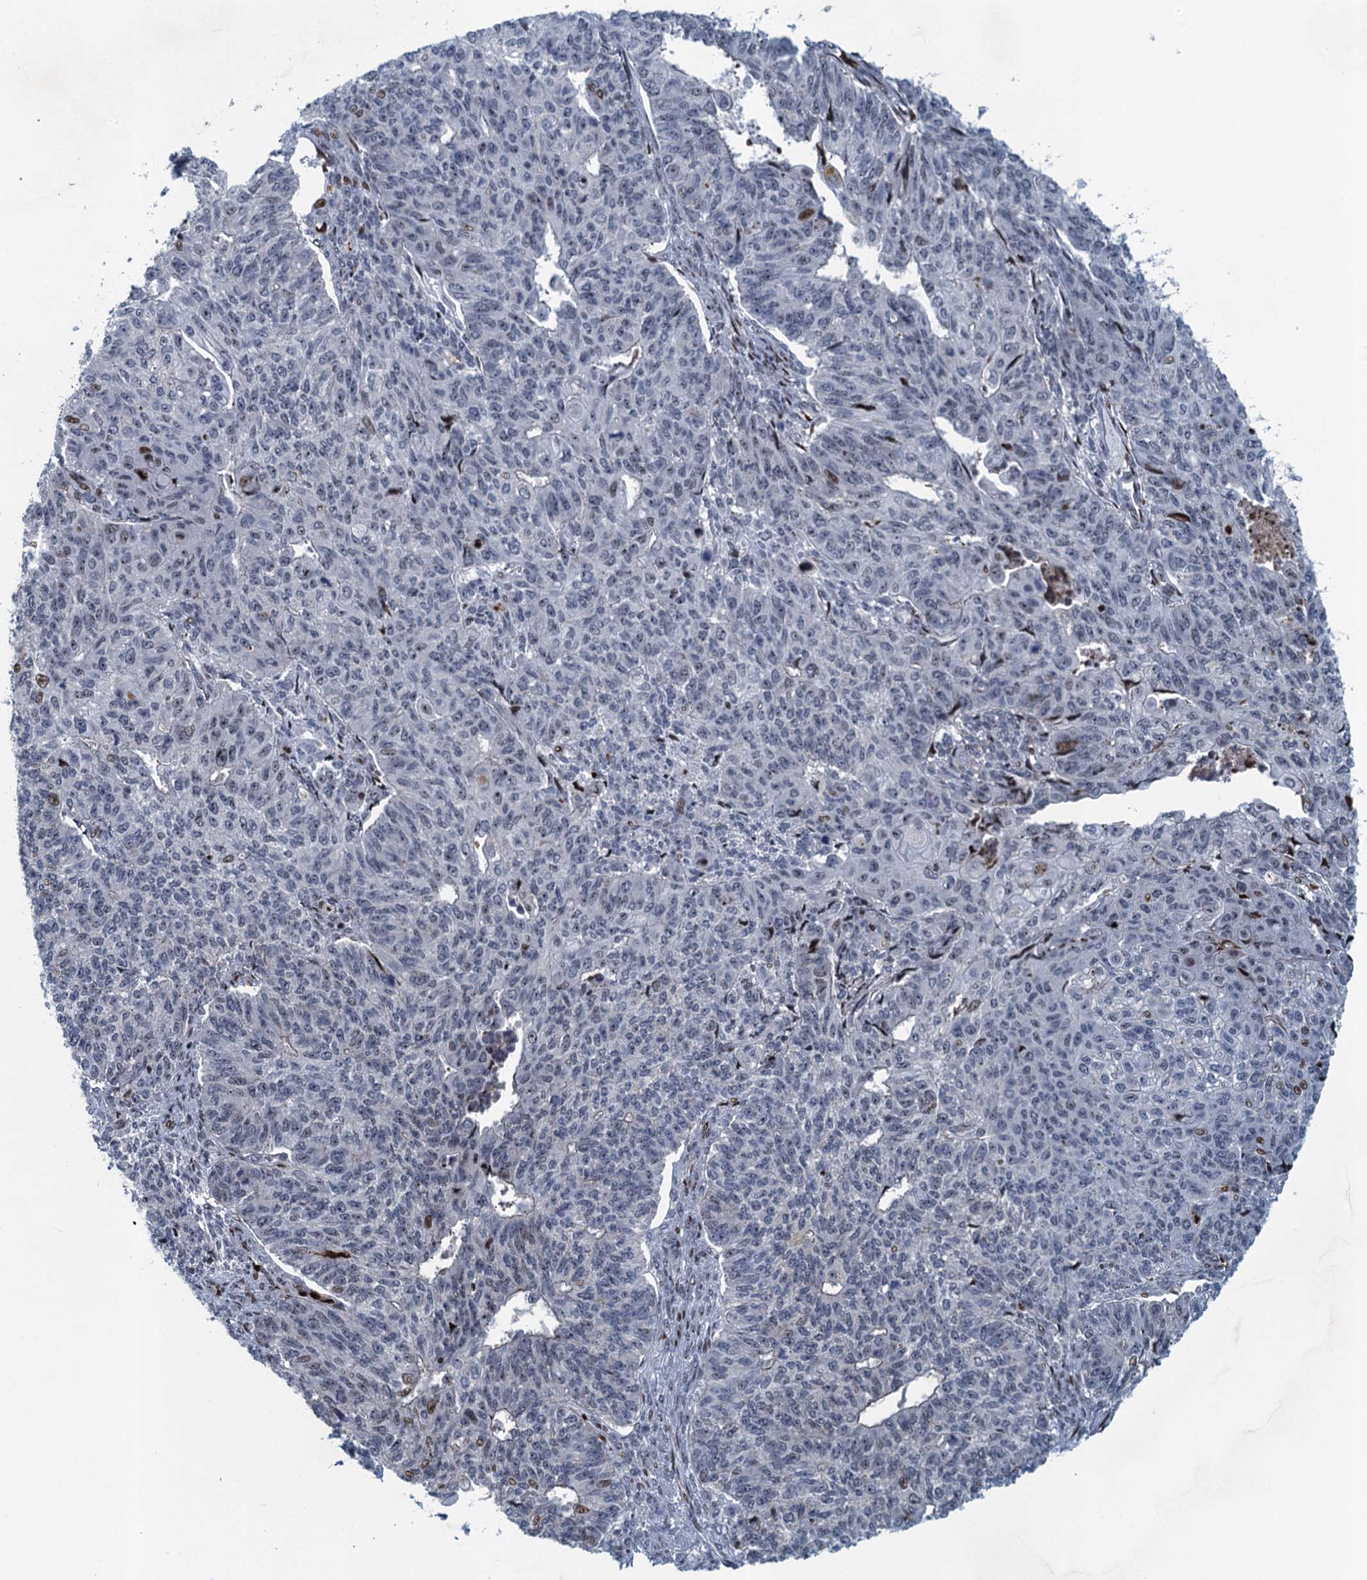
{"staining": {"intensity": "negative", "quantity": "none", "location": "none"}, "tissue": "endometrial cancer", "cell_type": "Tumor cells", "image_type": "cancer", "snomed": [{"axis": "morphology", "description": "Adenocarcinoma, NOS"}, {"axis": "topography", "description": "Endometrium"}], "caption": "Adenocarcinoma (endometrial) was stained to show a protein in brown. There is no significant expression in tumor cells.", "gene": "ANKRD13D", "patient": {"sex": "female", "age": 32}}